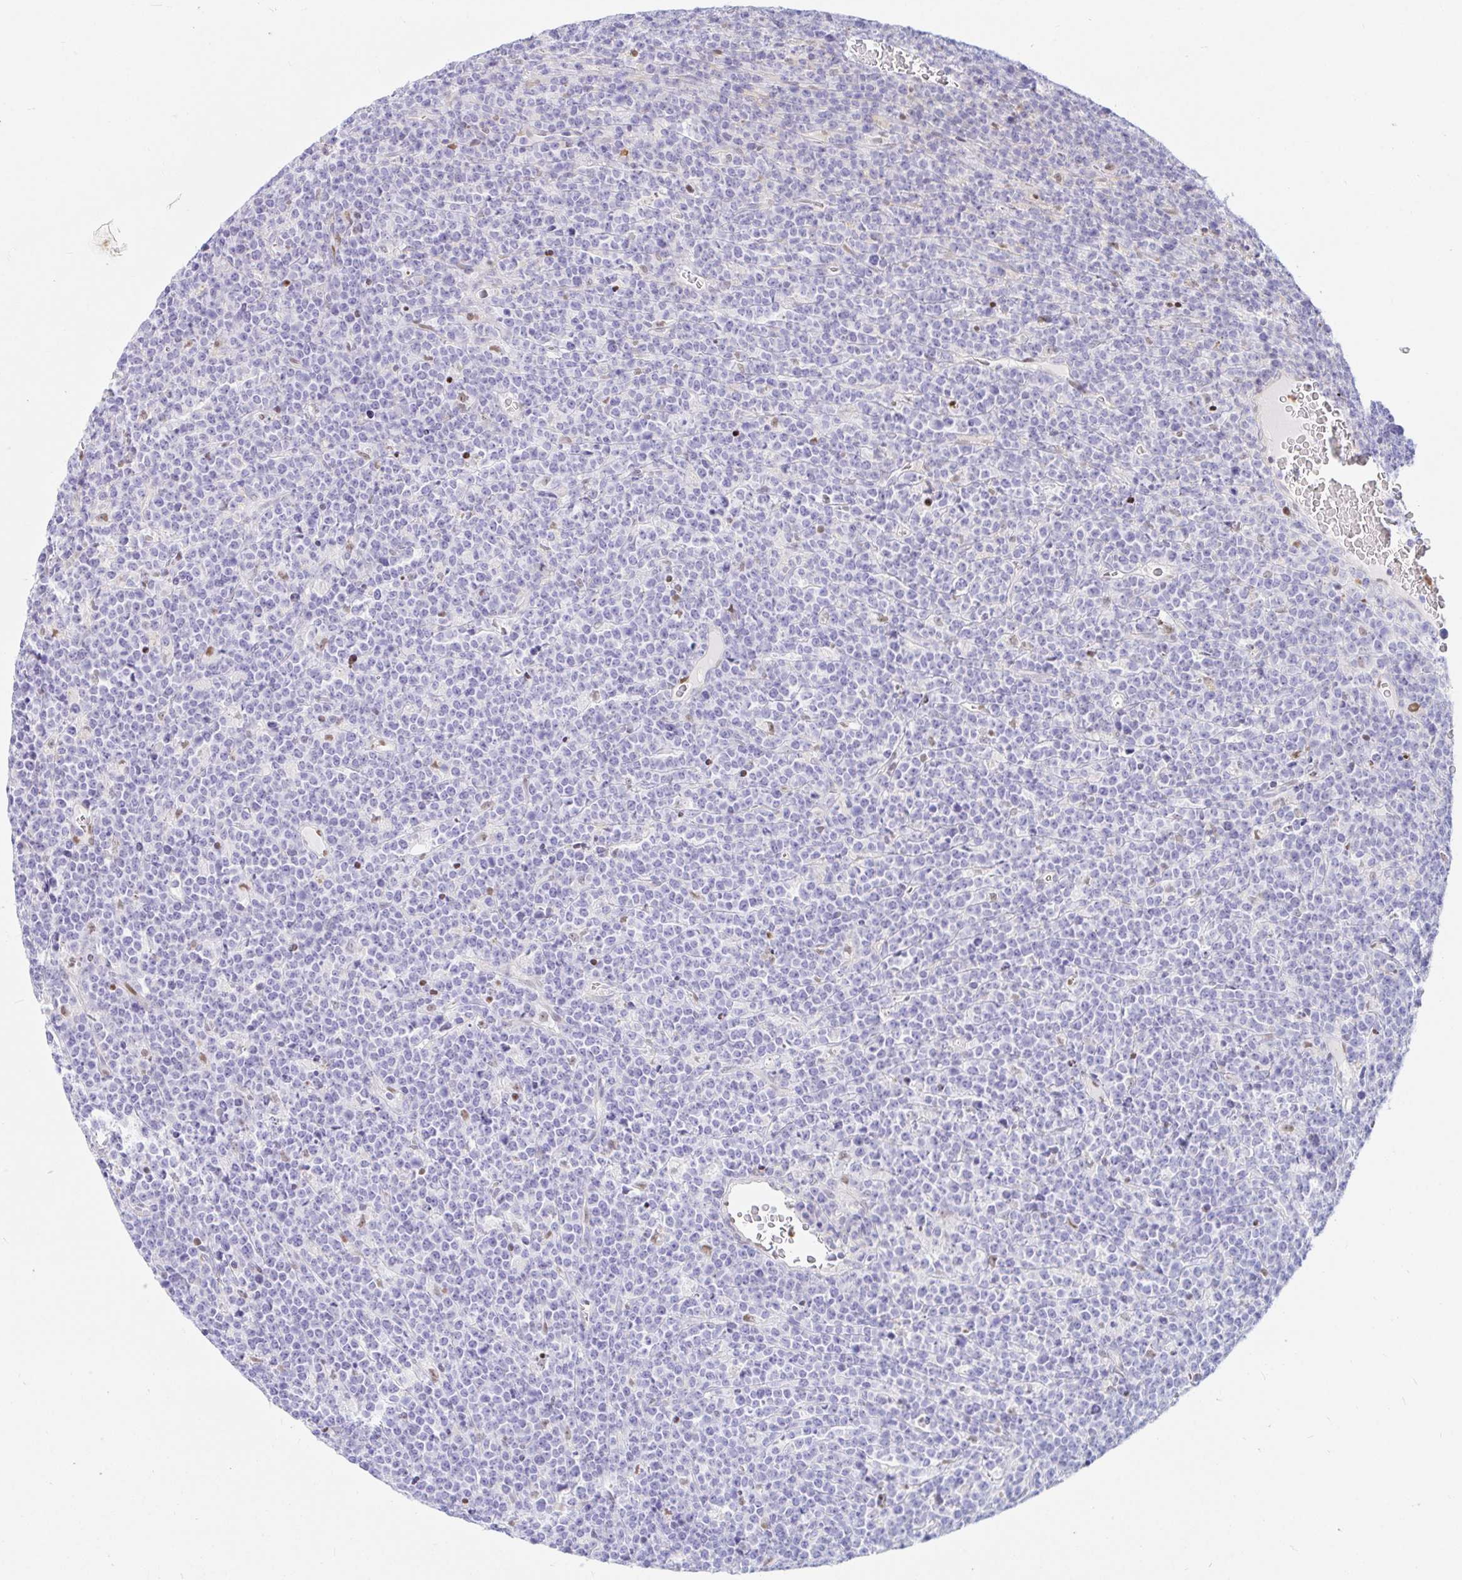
{"staining": {"intensity": "negative", "quantity": "none", "location": "none"}, "tissue": "lymphoma", "cell_type": "Tumor cells", "image_type": "cancer", "snomed": [{"axis": "morphology", "description": "Malignant lymphoma, non-Hodgkin's type, High grade"}, {"axis": "topography", "description": "Ovary"}], "caption": "Tumor cells show no significant expression in lymphoma.", "gene": "HINFP", "patient": {"sex": "female", "age": 56}}